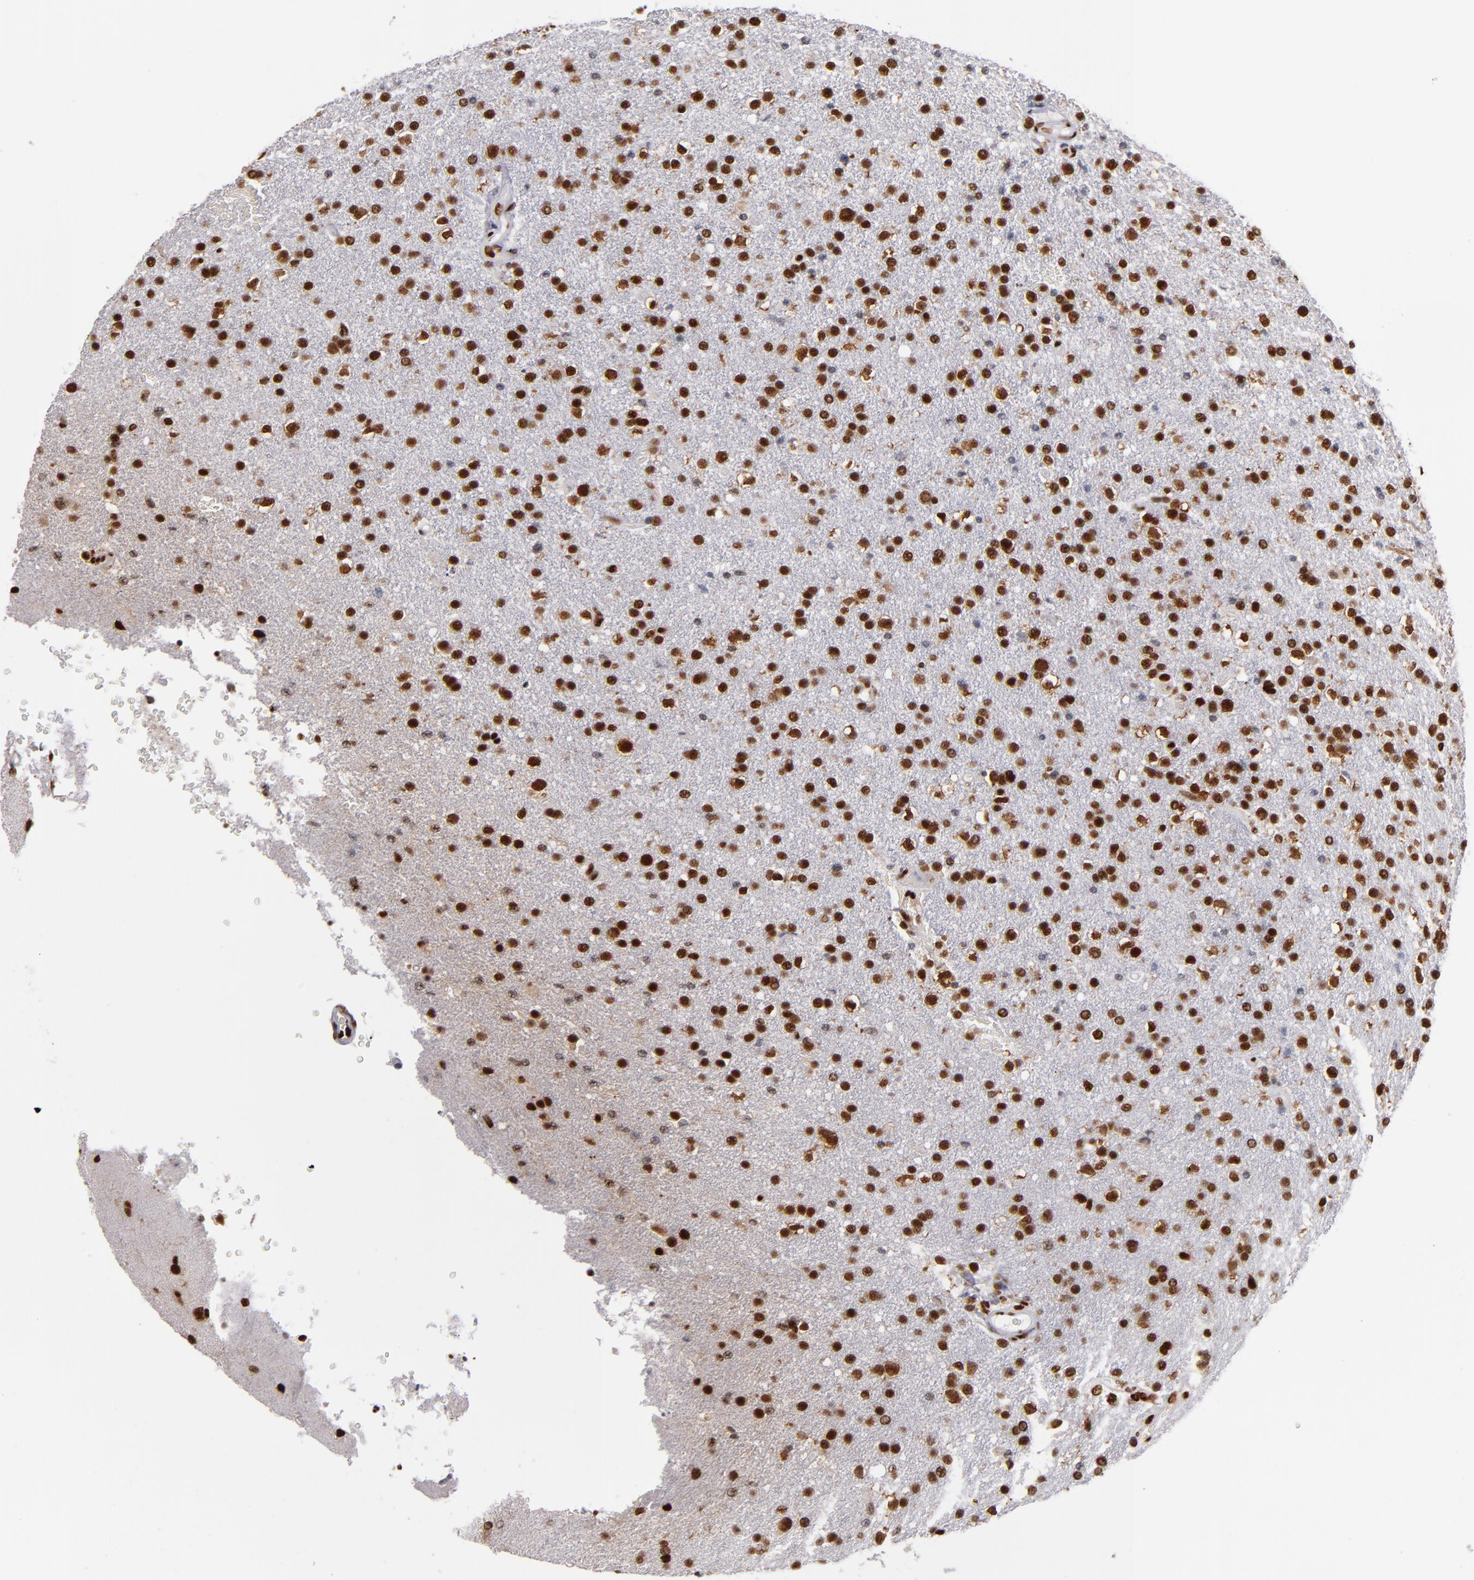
{"staining": {"intensity": "strong", "quantity": ">75%", "location": "nuclear"}, "tissue": "glioma", "cell_type": "Tumor cells", "image_type": "cancer", "snomed": [{"axis": "morphology", "description": "Glioma, malignant, High grade"}, {"axis": "topography", "description": "Brain"}], "caption": "Glioma tissue reveals strong nuclear expression in about >75% of tumor cells", "gene": "MRE11", "patient": {"sex": "male", "age": 33}}